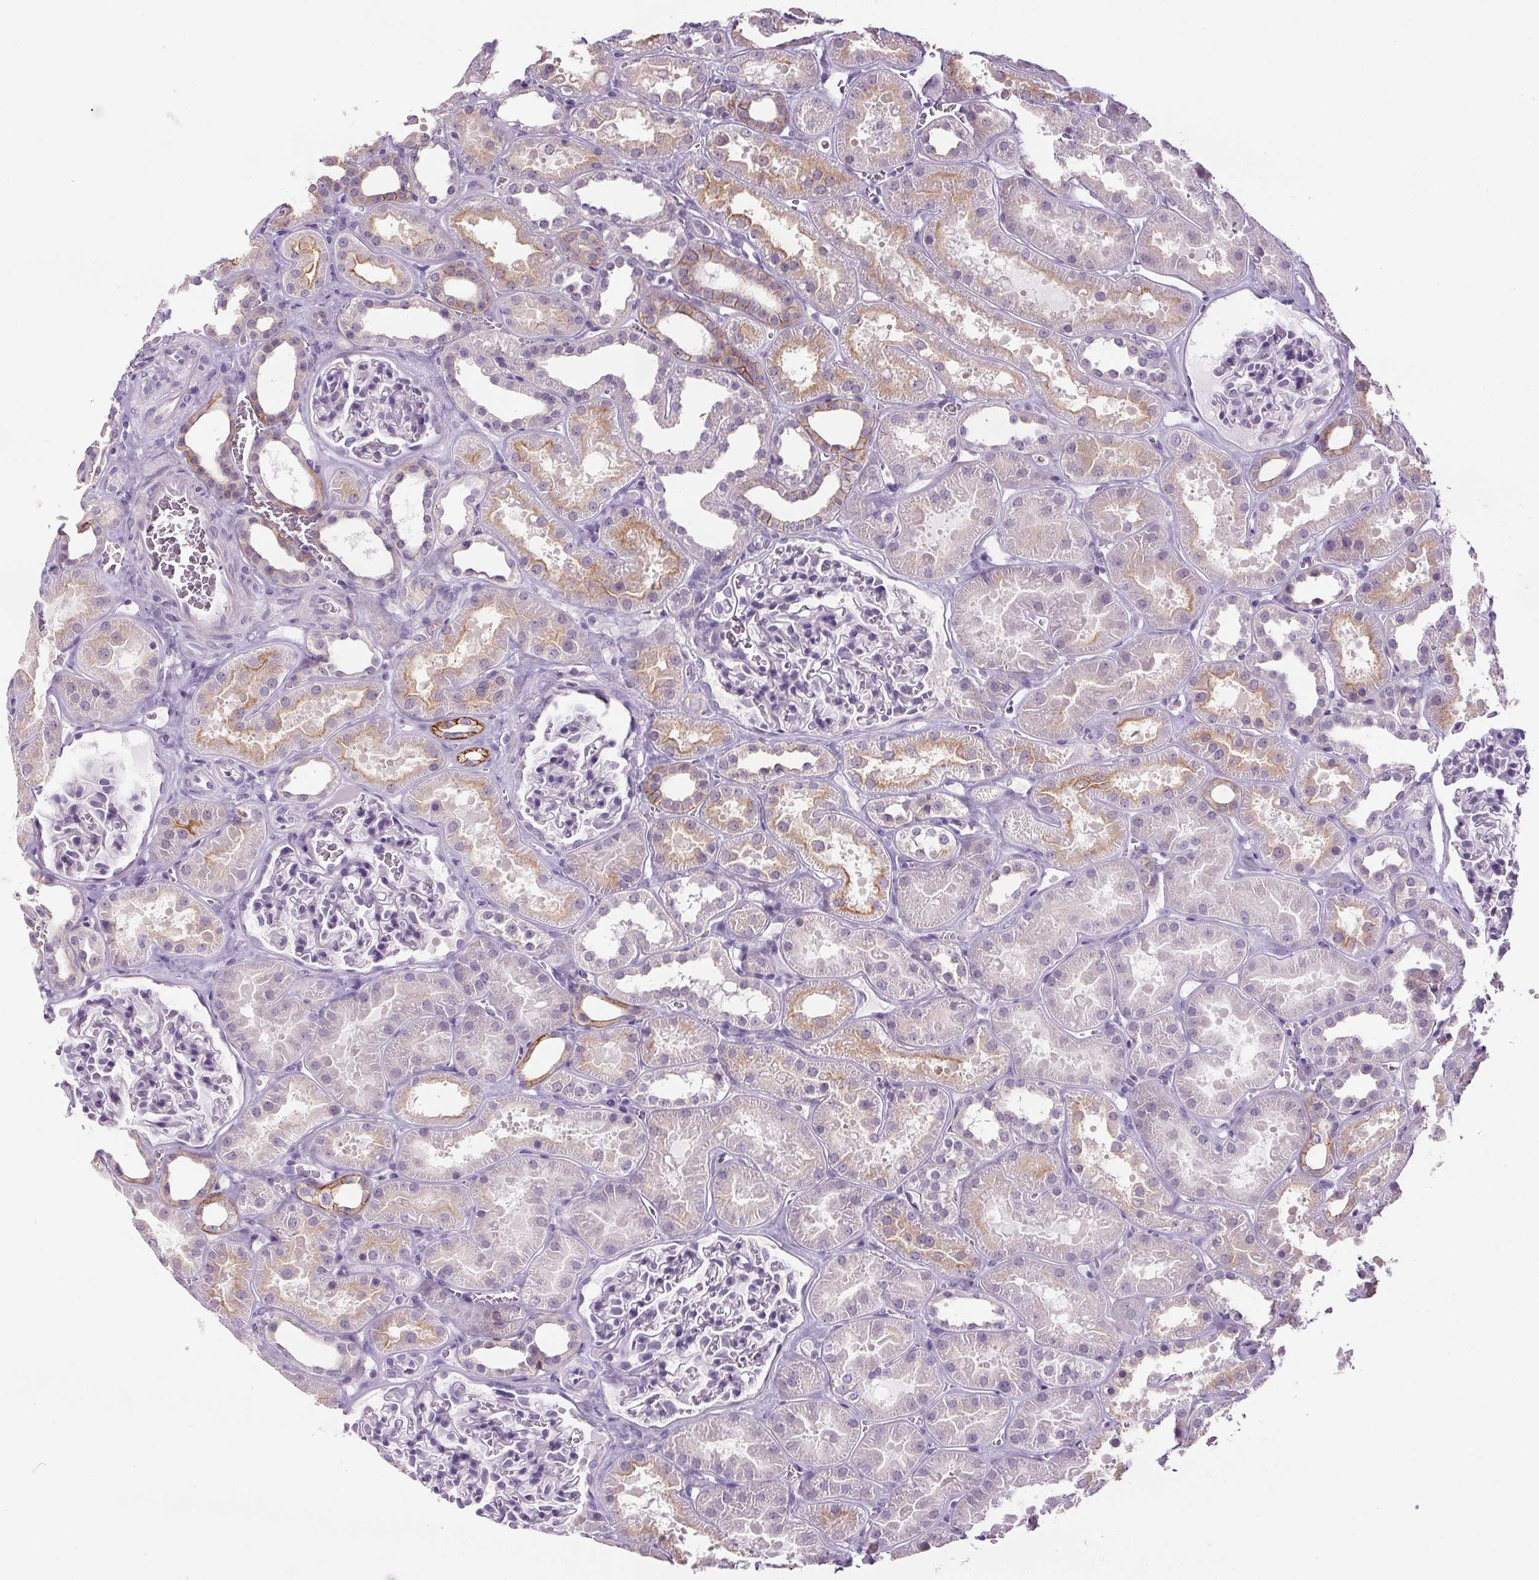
{"staining": {"intensity": "negative", "quantity": "none", "location": "none"}, "tissue": "kidney", "cell_type": "Cells in glomeruli", "image_type": "normal", "snomed": [{"axis": "morphology", "description": "Normal tissue, NOS"}, {"axis": "topography", "description": "Kidney"}], "caption": "This is an IHC image of unremarkable kidney. There is no expression in cells in glomeruli.", "gene": "TMEM240", "patient": {"sex": "female", "age": 41}}